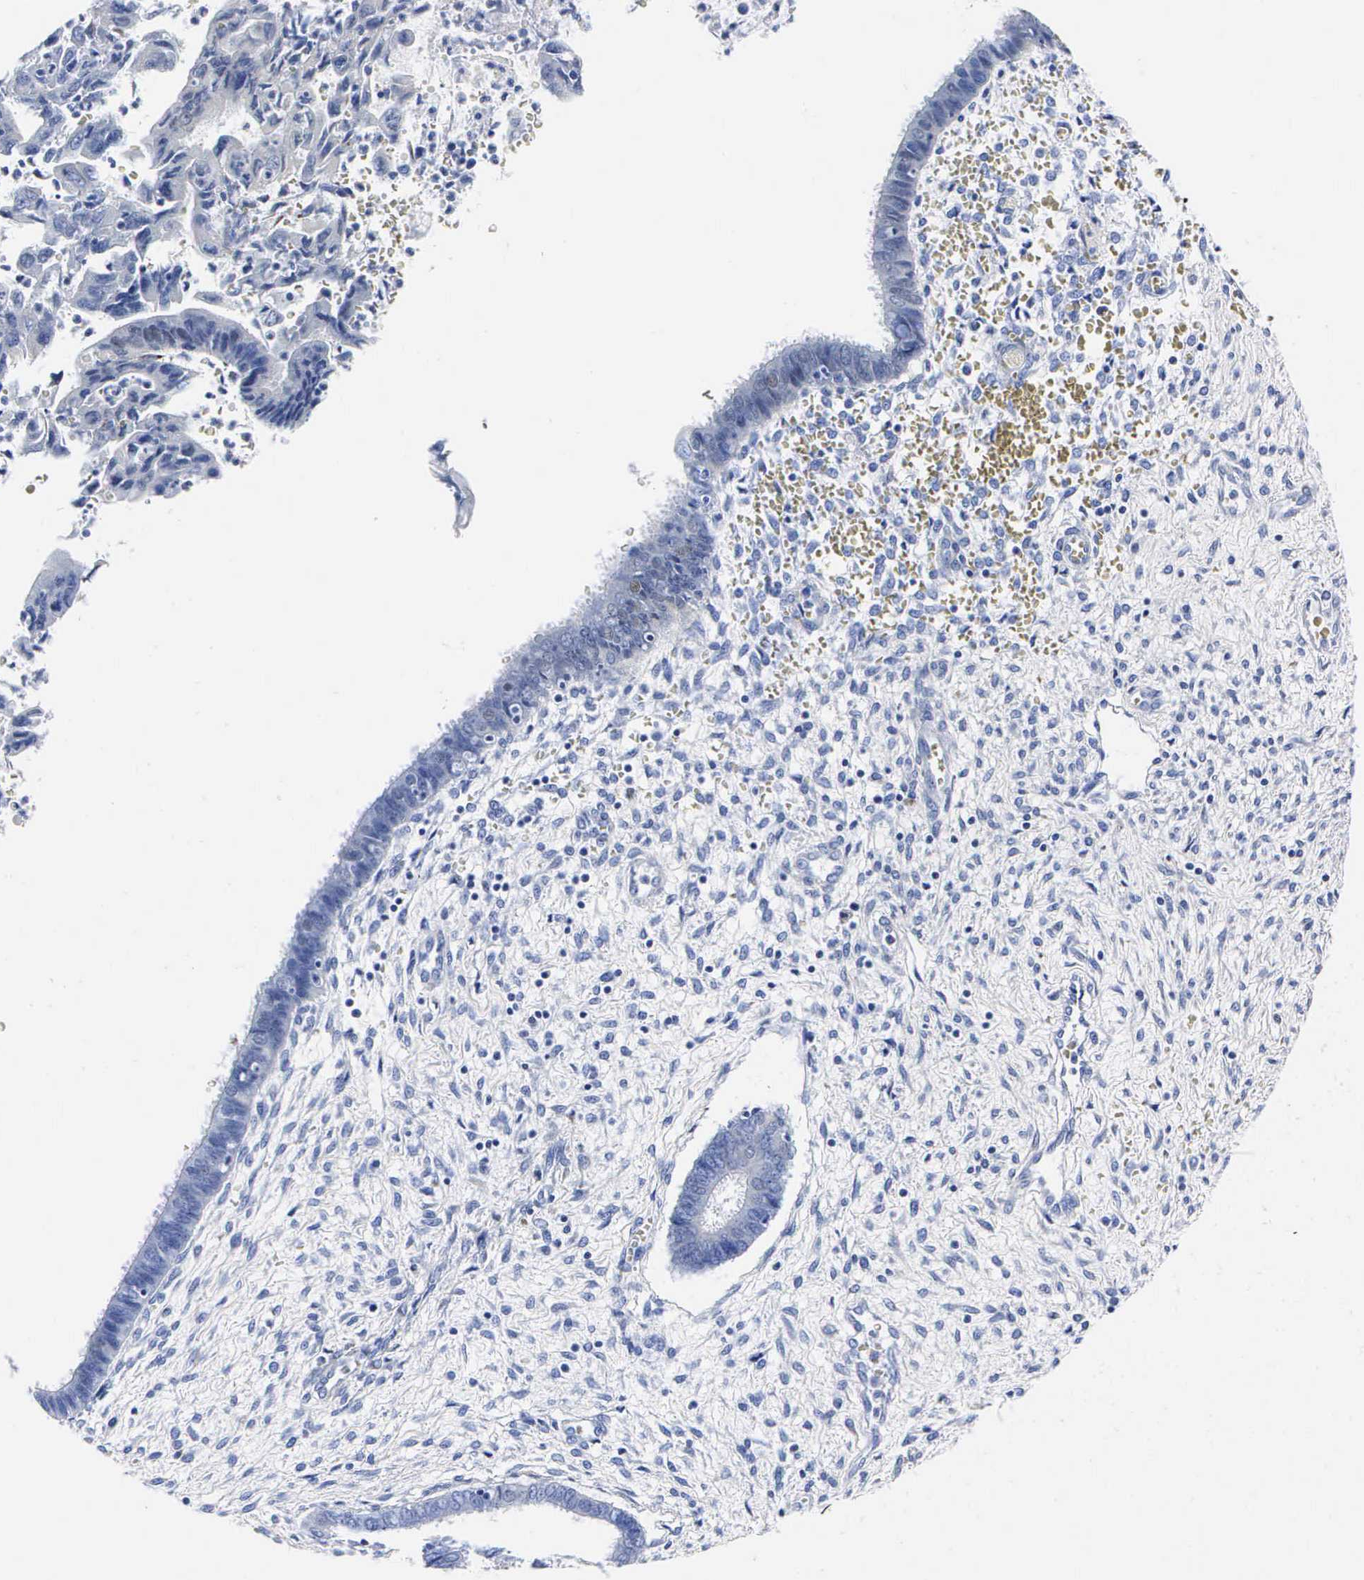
{"staining": {"intensity": "negative", "quantity": "none", "location": "none"}, "tissue": "cervical cancer", "cell_type": "Tumor cells", "image_type": "cancer", "snomed": [{"axis": "morphology", "description": "Normal tissue, NOS"}, {"axis": "morphology", "description": "Adenocarcinoma, NOS"}, {"axis": "topography", "description": "Cervix"}], "caption": "This is an IHC image of cervical cancer (adenocarcinoma). There is no staining in tumor cells.", "gene": "ENO2", "patient": {"sex": "female", "age": 34}}